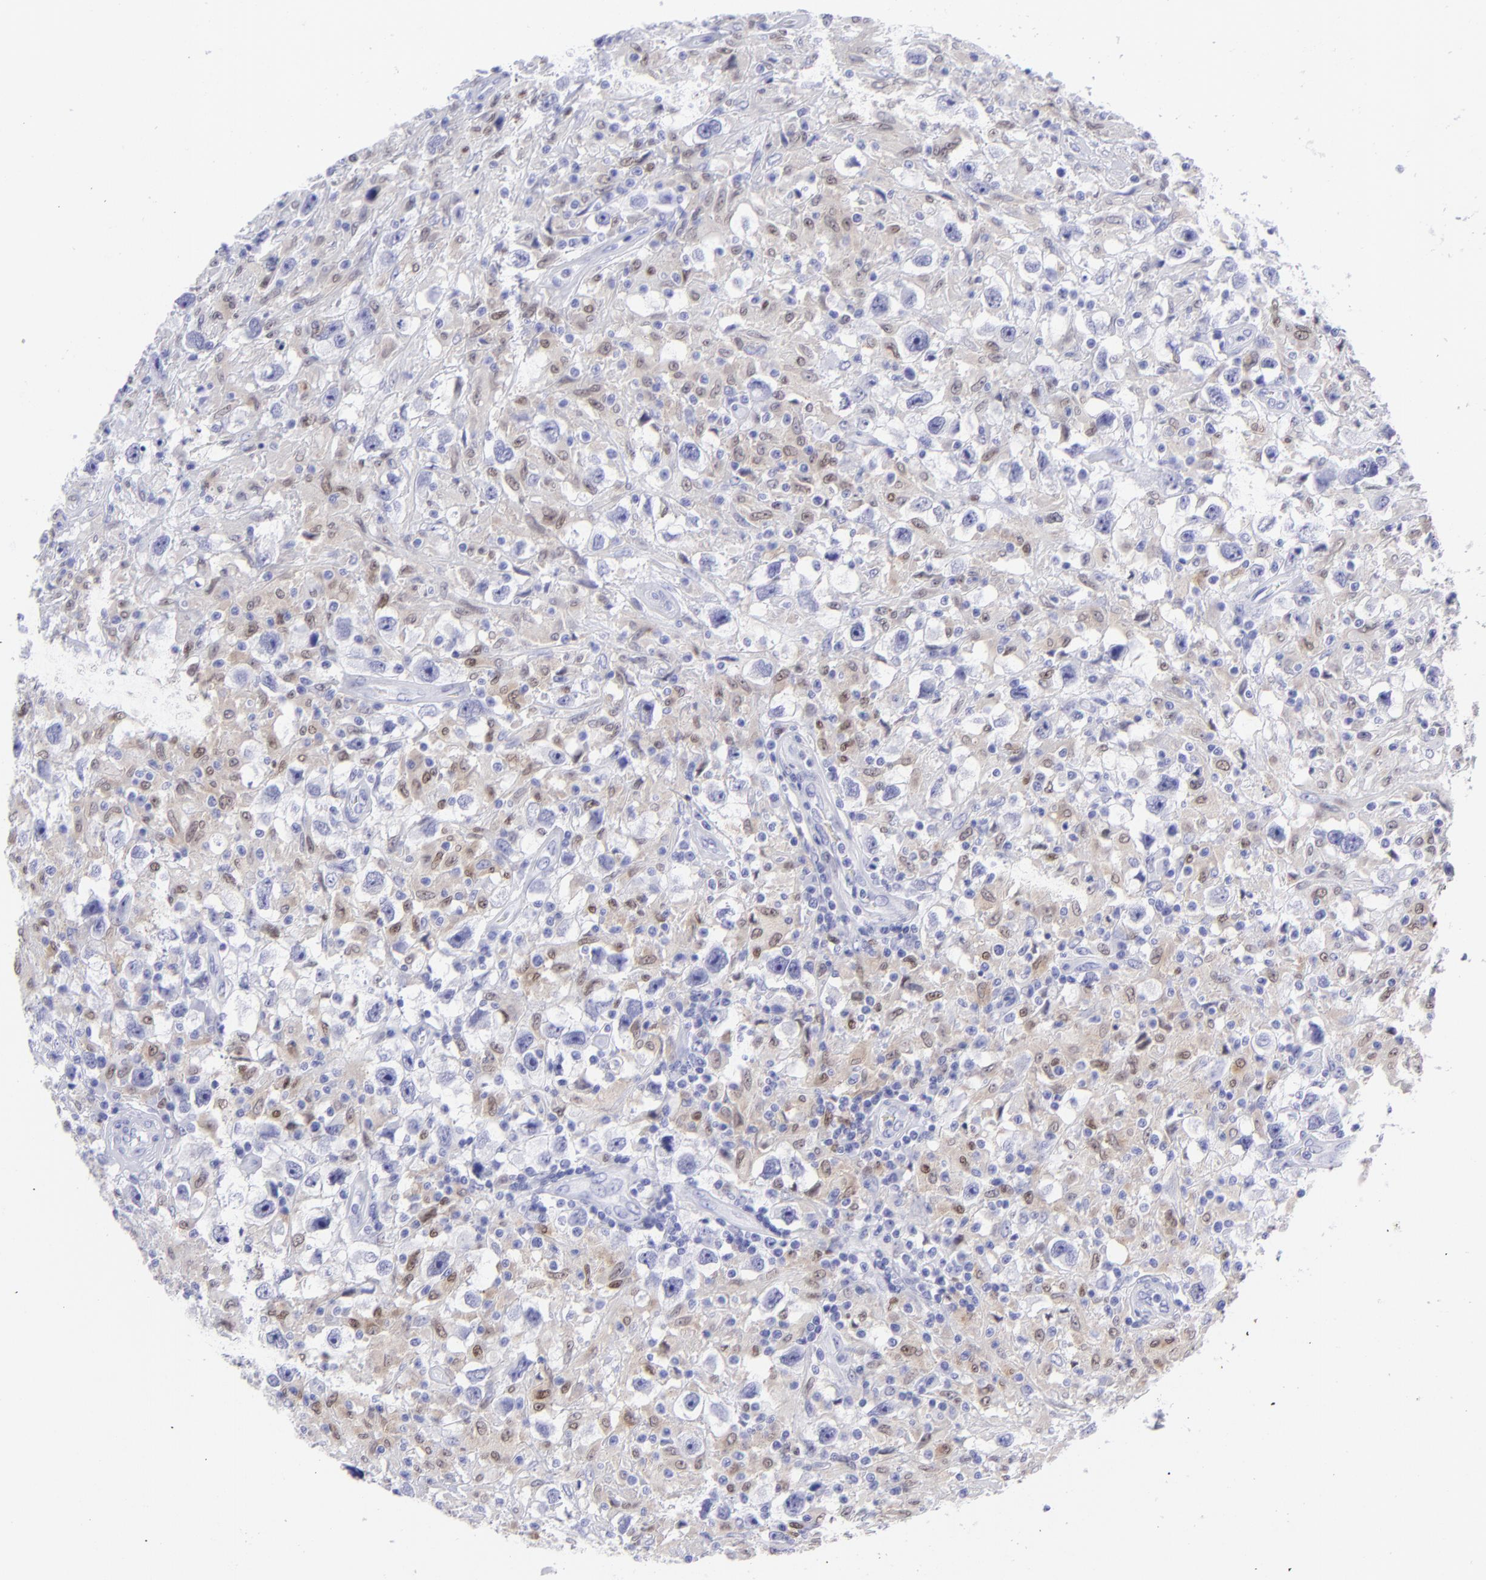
{"staining": {"intensity": "weak", "quantity": "25%-75%", "location": "cytoplasmic/membranous,nuclear"}, "tissue": "testis cancer", "cell_type": "Tumor cells", "image_type": "cancer", "snomed": [{"axis": "morphology", "description": "Seminoma, NOS"}, {"axis": "topography", "description": "Testis"}], "caption": "DAB immunohistochemical staining of human testis cancer (seminoma) reveals weak cytoplasmic/membranous and nuclear protein expression in approximately 25%-75% of tumor cells.", "gene": "MITF", "patient": {"sex": "male", "age": 34}}